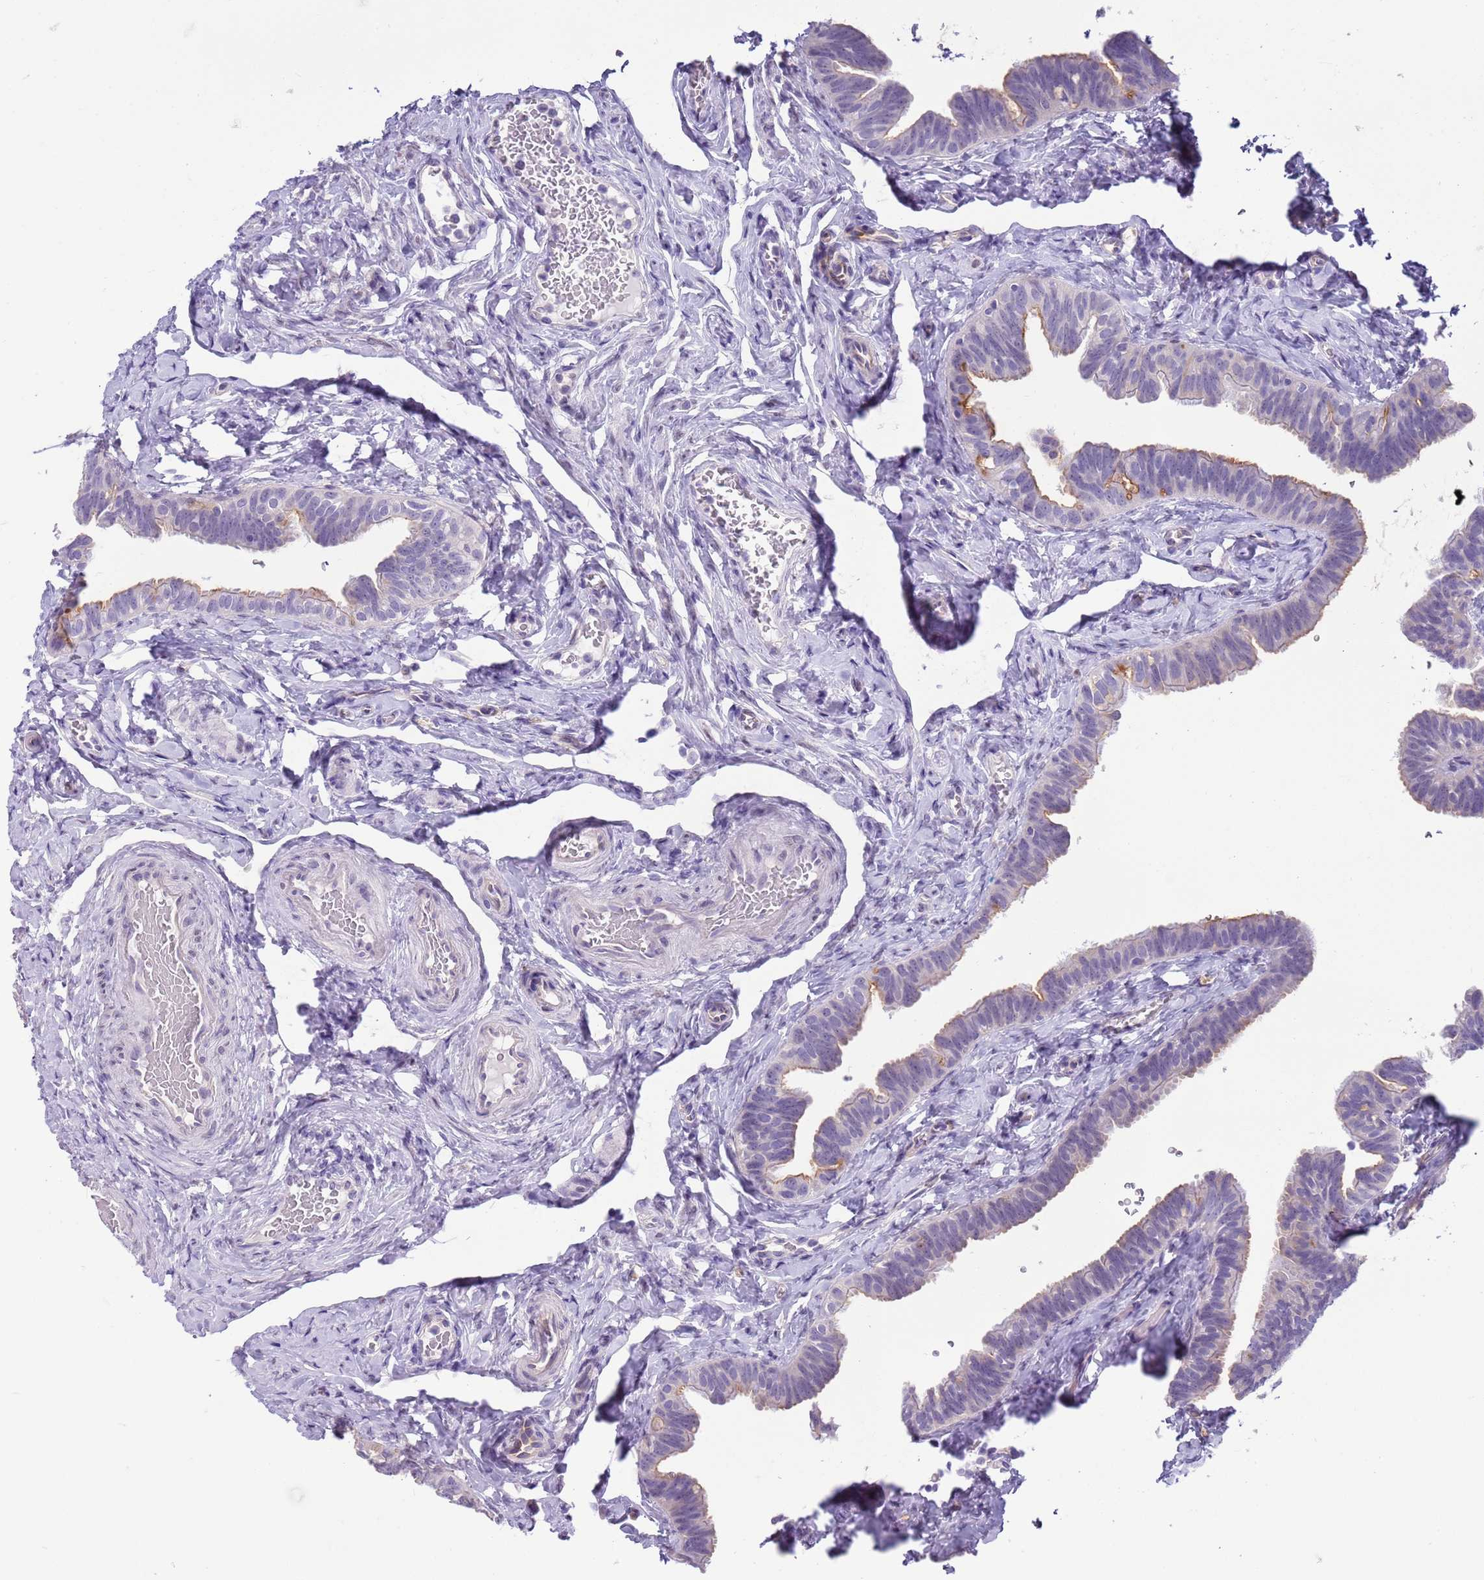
{"staining": {"intensity": "moderate", "quantity": "<25%", "location": "cytoplasmic/membranous"}, "tissue": "fallopian tube", "cell_type": "Glandular cells", "image_type": "normal", "snomed": [{"axis": "morphology", "description": "Normal tissue, NOS"}, {"axis": "topography", "description": "Fallopian tube"}], "caption": "A brown stain labels moderate cytoplasmic/membranous positivity of a protein in glandular cells of normal human fallopian tube. Nuclei are stained in blue.", "gene": "BRMS1L", "patient": {"sex": "female", "age": 39}}